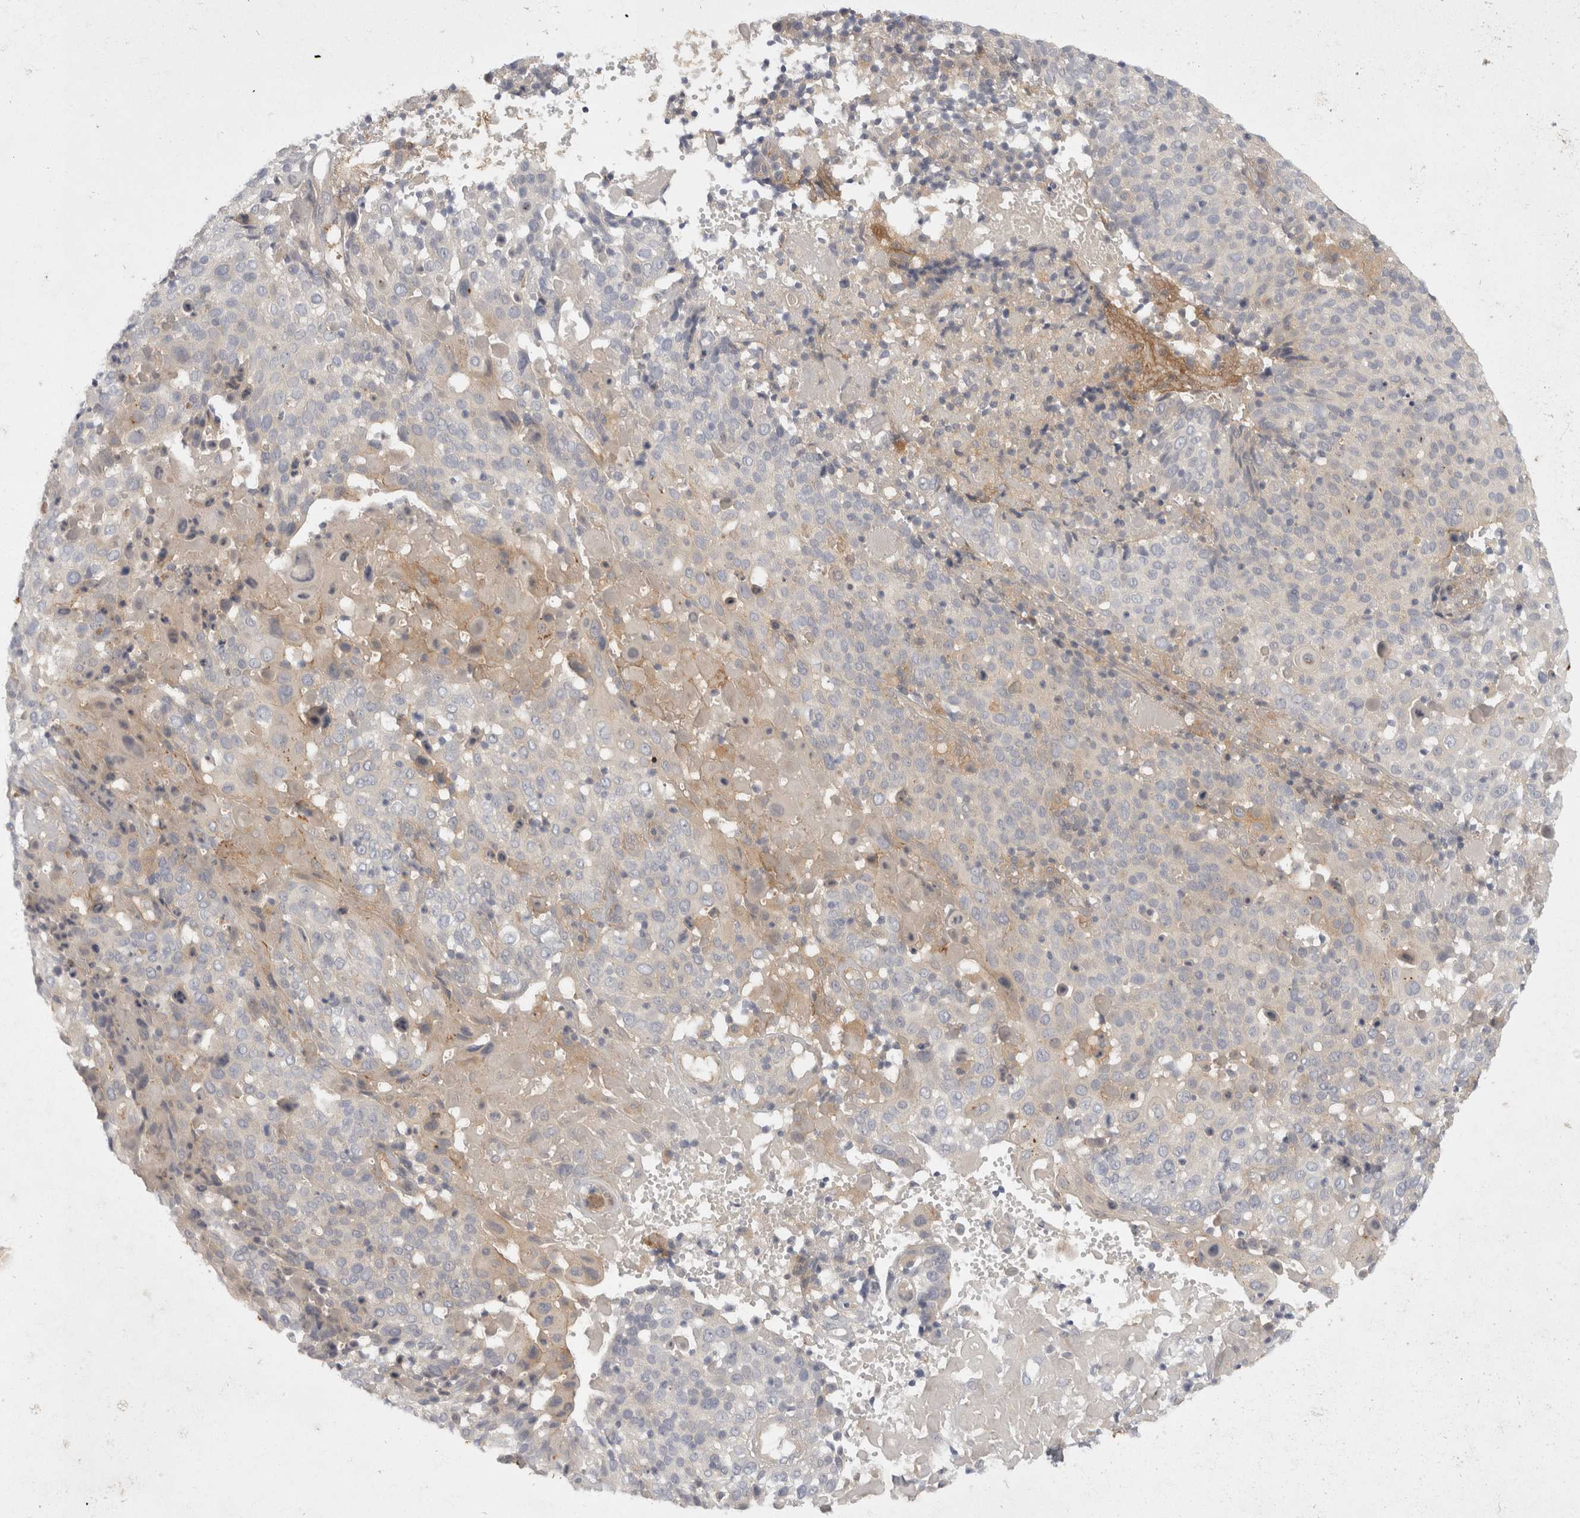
{"staining": {"intensity": "weak", "quantity": "<25%", "location": "cytoplasmic/membranous"}, "tissue": "cervical cancer", "cell_type": "Tumor cells", "image_type": "cancer", "snomed": [{"axis": "morphology", "description": "Squamous cell carcinoma, NOS"}, {"axis": "topography", "description": "Cervix"}], "caption": "Immunohistochemistry of cervical squamous cell carcinoma displays no expression in tumor cells.", "gene": "TOM1L2", "patient": {"sex": "female", "age": 74}}